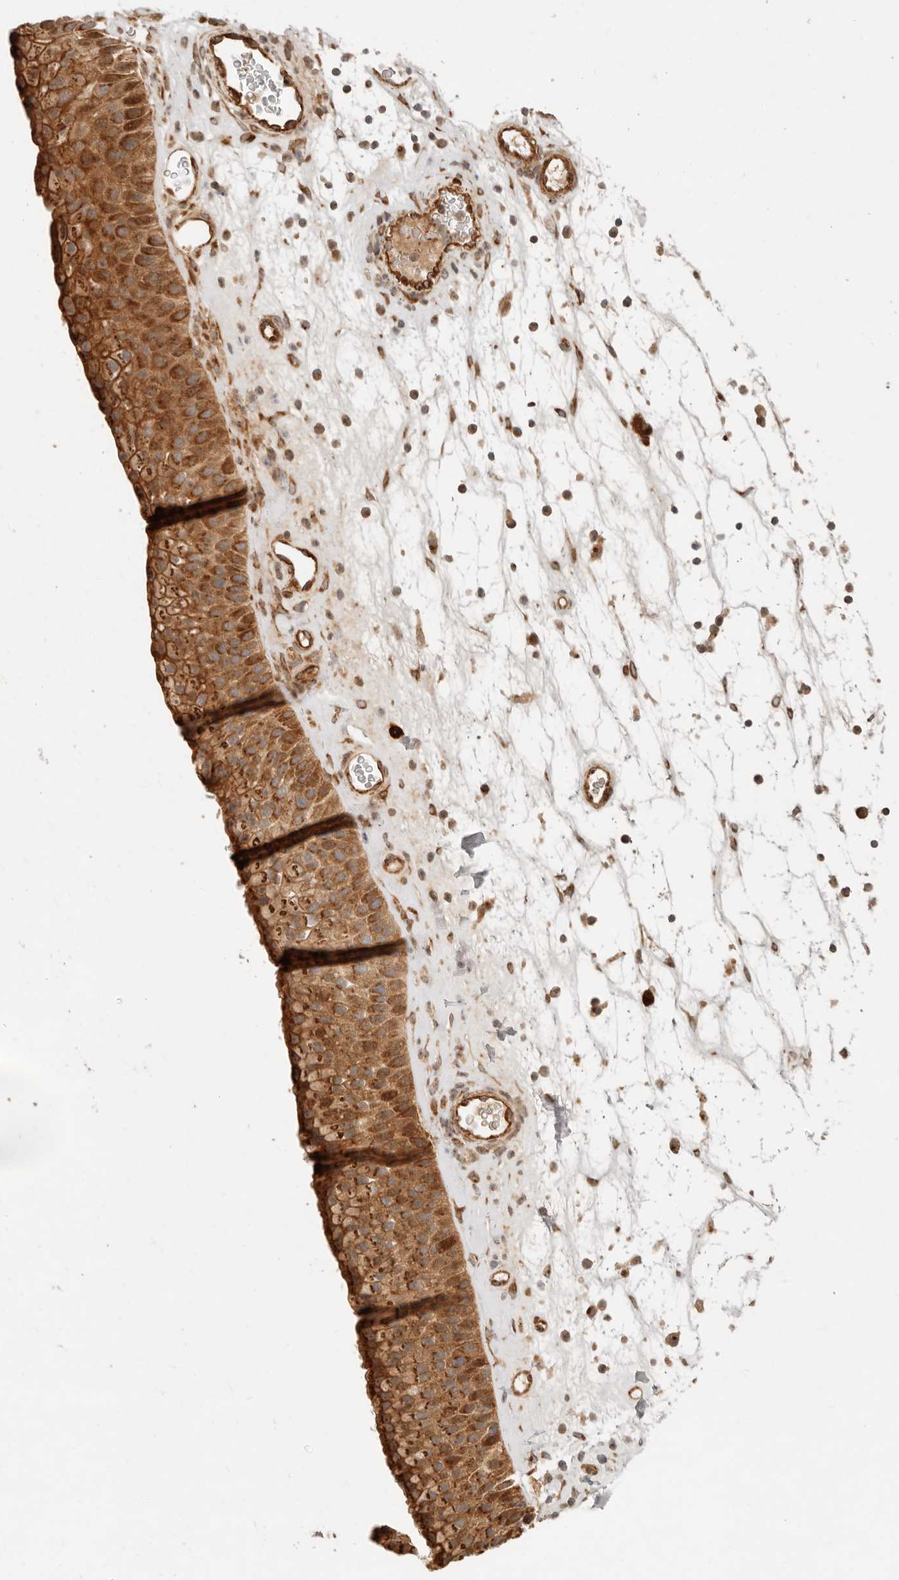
{"staining": {"intensity": "strong", "quantity": ">75%", "location": "cytoplasmic/membranous"}, "tissue": "nasopharynx", "cell_type": "Respiratory epithelial cells", "image_type": "normal", "snomed": [{"axis": "morphology", "description": "Normal tissue, NOS"}, {"axis": "topography", "description": "Nasopharynx"}], "caption": "The photomicrograph exhibits a brown stain indicating the presence of a protein in the cytoplasmic/membranous of respiratory epithelial cells in nasopharynx. Immunohistochemistry stains the protein of interest in brown and the nuclei are stained blue.", "gene": "KLHL38", "patient": {"sex": "male", "age": 64}}